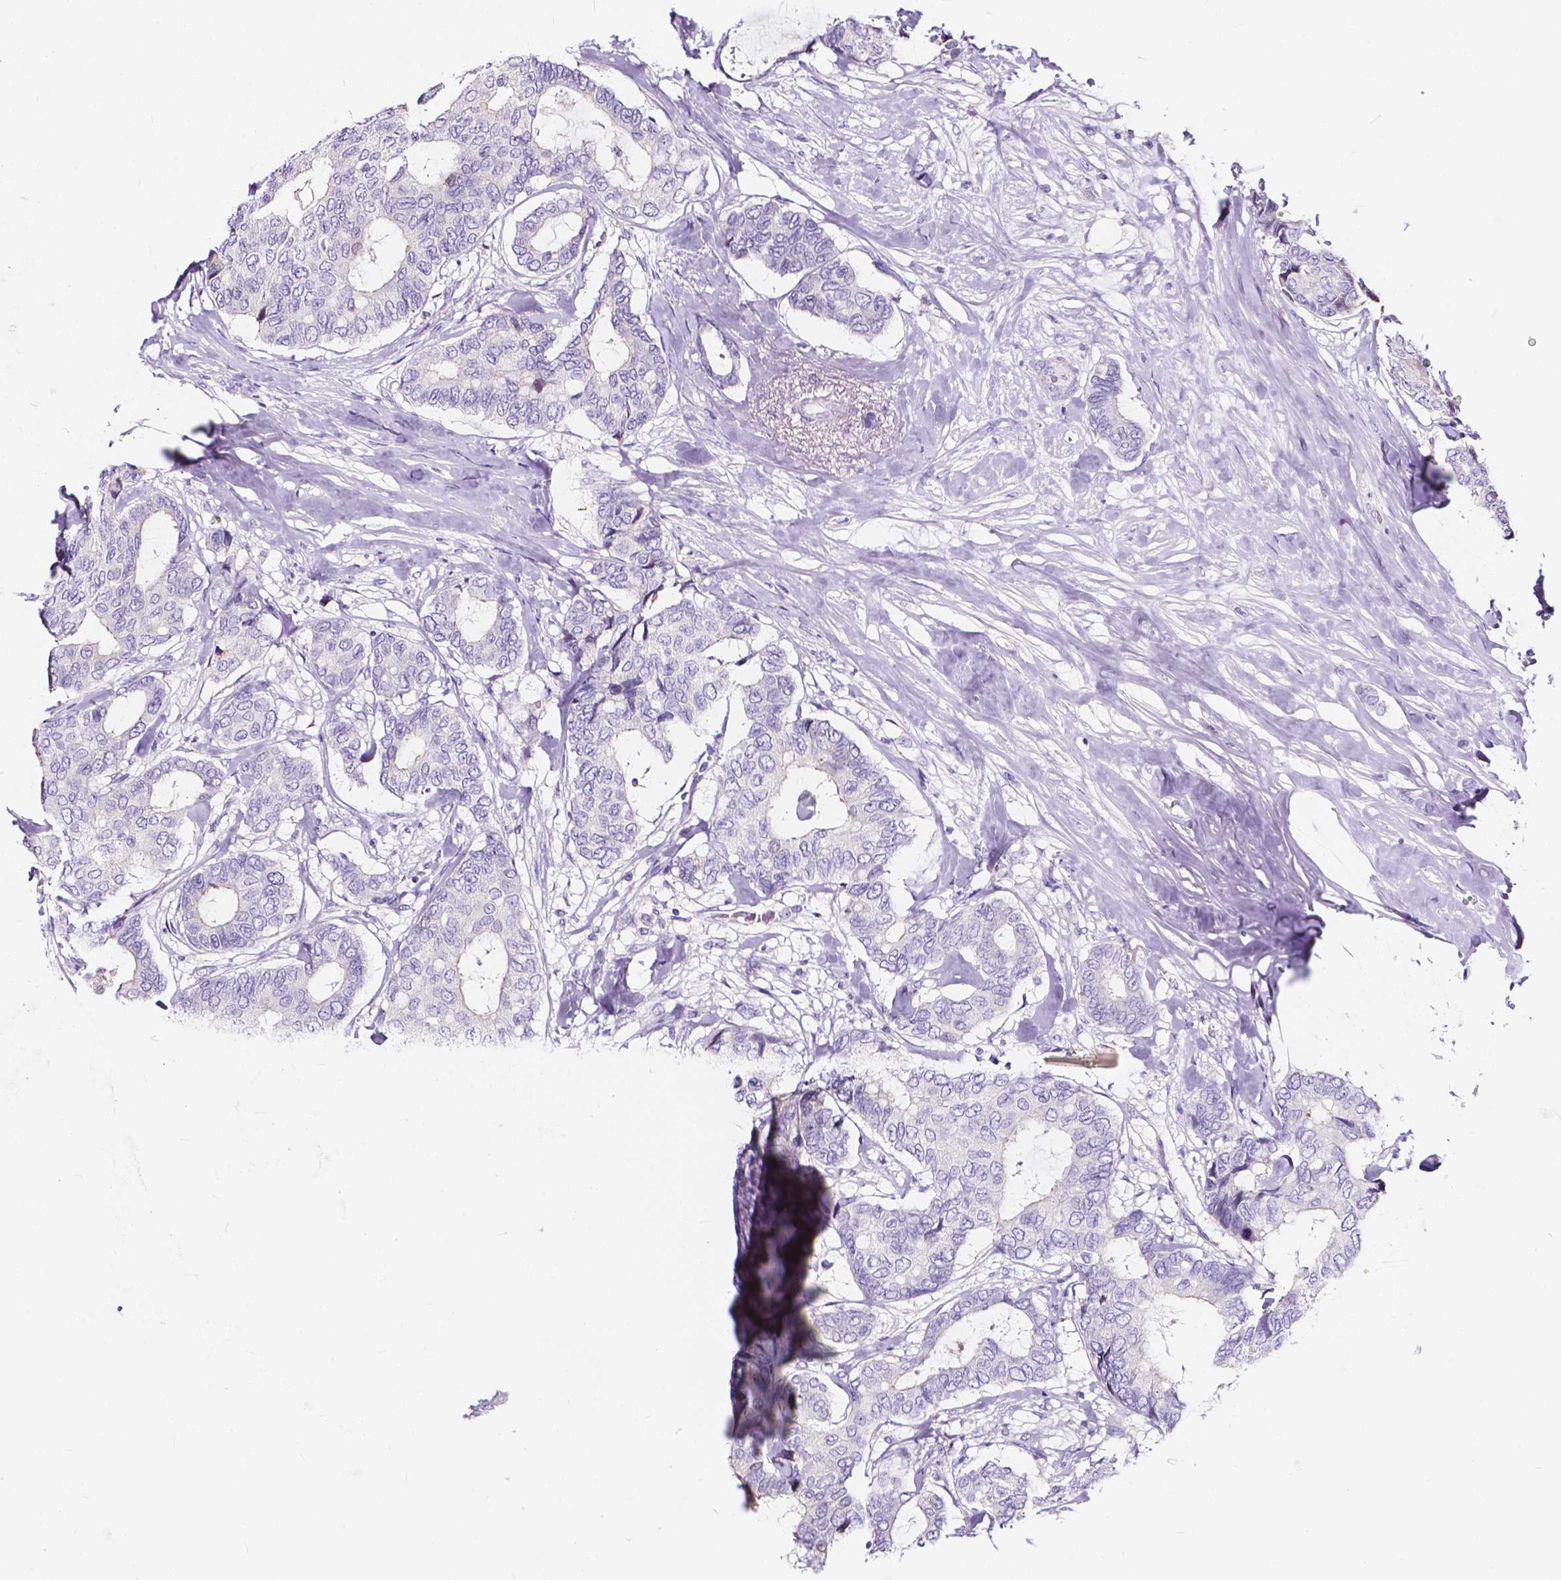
{"staining": {"intensity": "negative", "quantity": "none", "location": "none"}, "tissue": "breast cancer", "cell_type": "Tumor cells", "image_type": "cancer", "snomed": [{"axis": "morphology", "description": "Duct carcinoma"}, {"axis": "topography", "description": "Breast"}], "caption": "This micrograph is of breast infiltrating ductal carcinoma stained with IHC to label a protein in brown with the nuclei are counter-stained blue. There is no staining in tumor cells. (DAB IHC, high magnification).", "gene": "CLSTN2", "patient": {"sex": "female", "age": 75}}